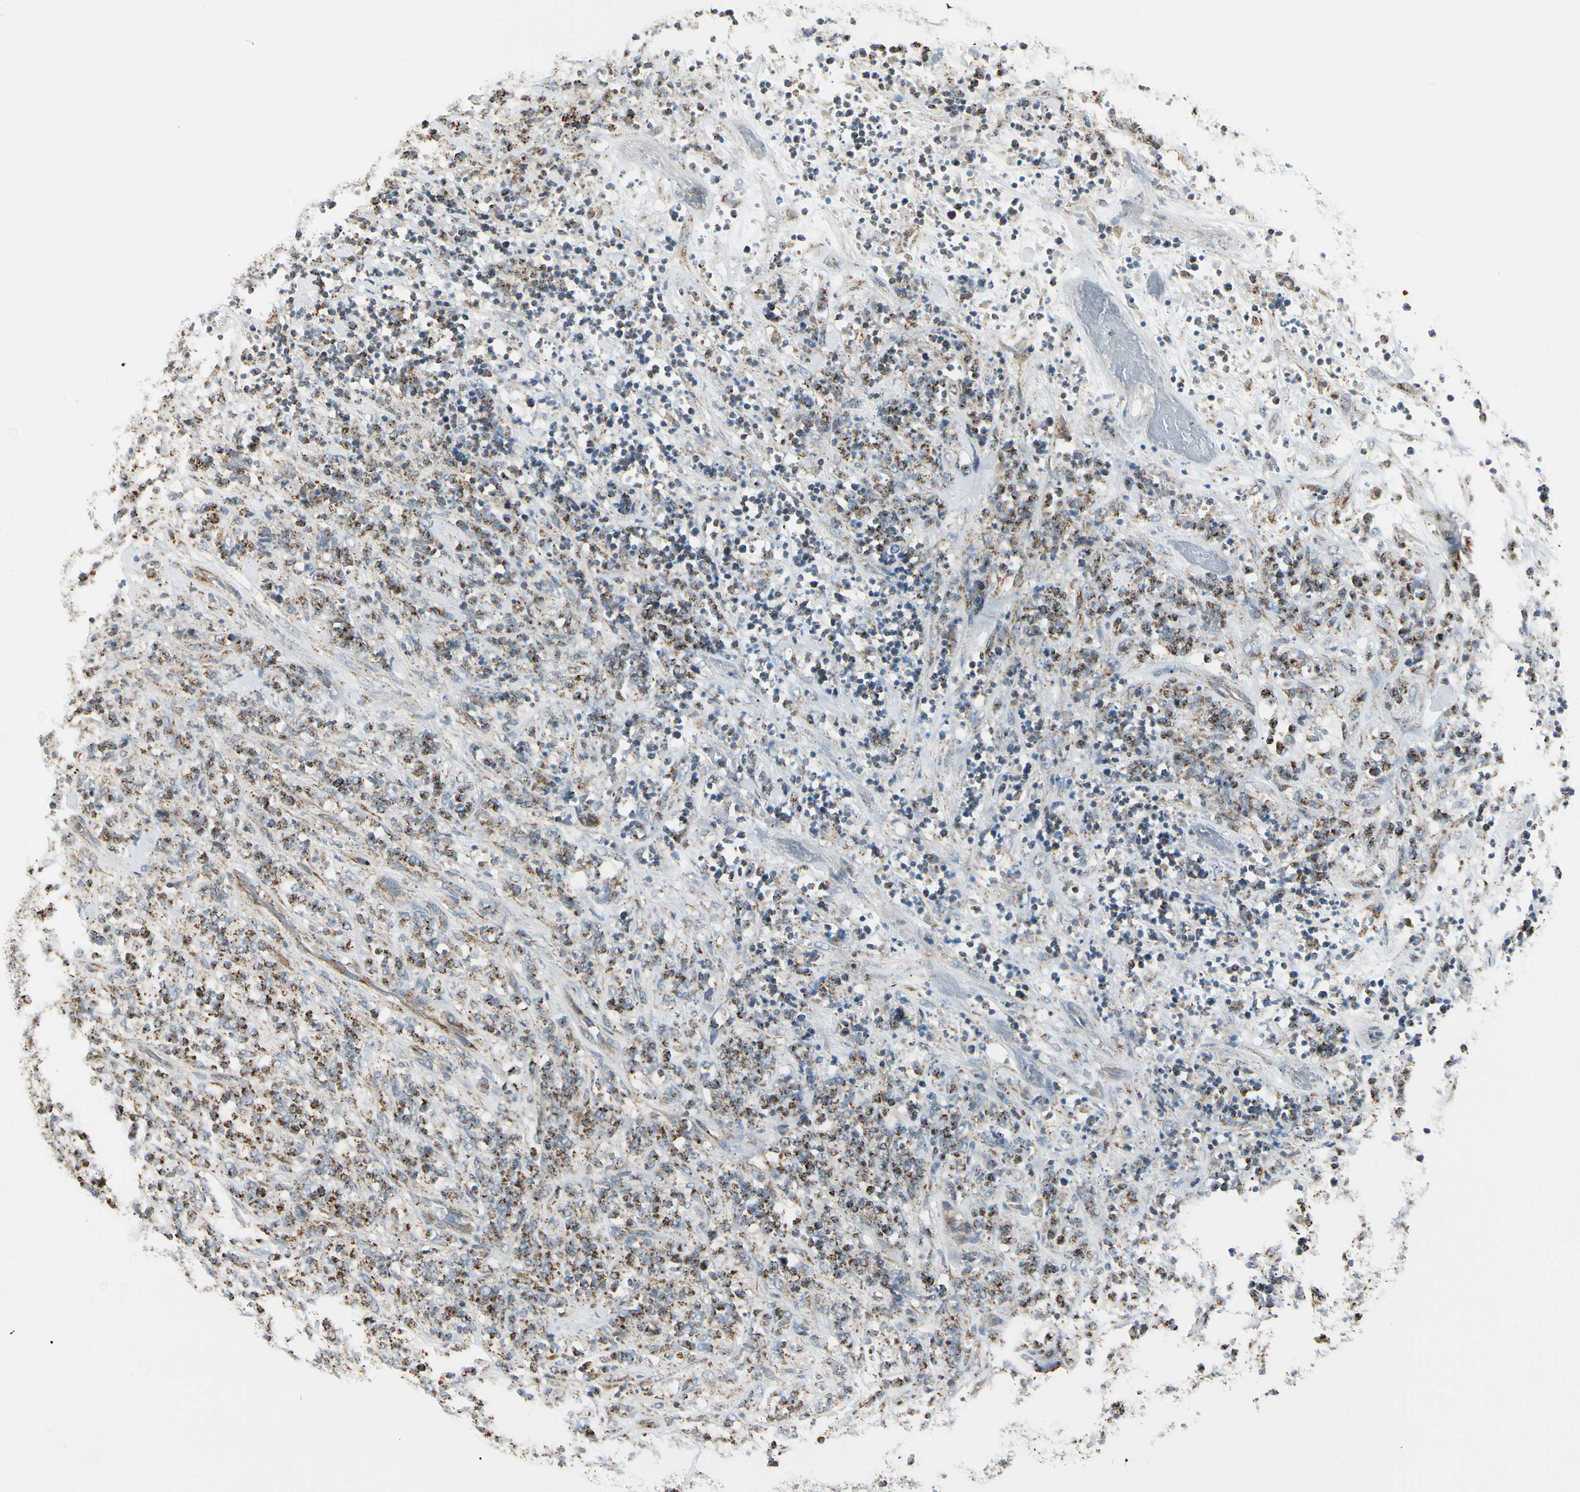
{"staining": {"intensity": "strong", "quantity": ">75%", "location": "cytoplasmic/membranous"}, "tissue": "lymphoma", "cell_type": "Tumor cells", "image_type": "cancer", "snomed": [{"axis": "morphology", "description": "Malignant lymphoma, non-Hodgkin's type, High grade"}, {"axis": "topography", "description": "Soft tissue"}], "caption": "Protein staining of malignant lymphoma, non-Hodgkin's type (high-grade) tissue demonstrates strong cytoplasmic/membranous positivity in approximately >75% of tumor cells. Nuclei are stained in blue.", "gene": "ANKS6", "patient": {"sex": "male", "age": 18}}